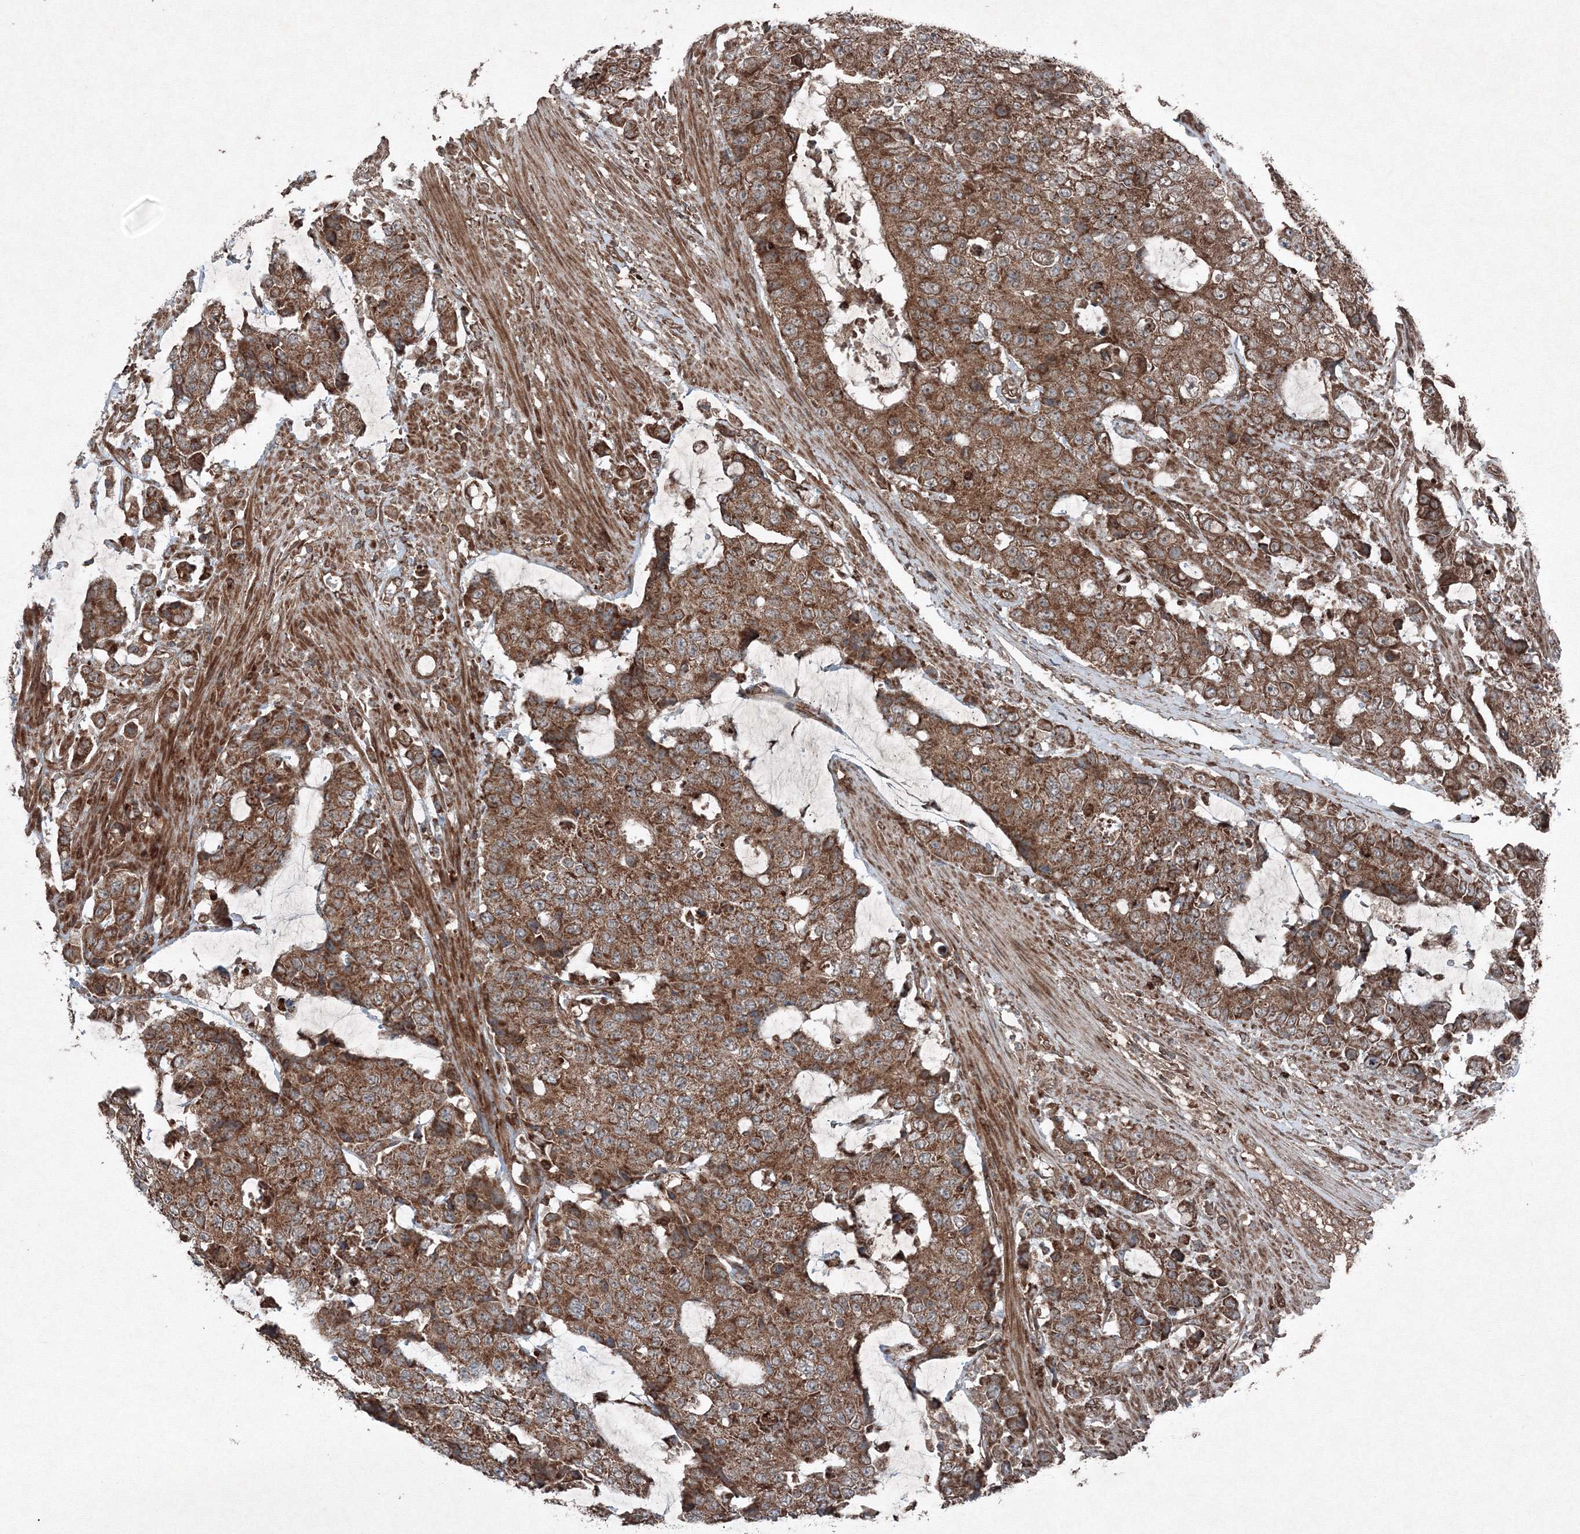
{"staining": {"intensity": "strong", "quantity": ">75%", "location": "cytoplasmic/membranous"}, "tissue": "colorectal cancer", "cell_type": "Tumor cells", "image_type": "cancer", "snomed": [{"axis": "morphology", "description": "Adenocarcinoma, NOS"}, {"axis": "topography", "description": "Colon"}], "caption": "Human adenocarcinoma (colorectal) stained with a protein marker displays strong staining in tumor cells.", "gene": "COPS7B", "patient": {"sex": "female", "age": 86}}